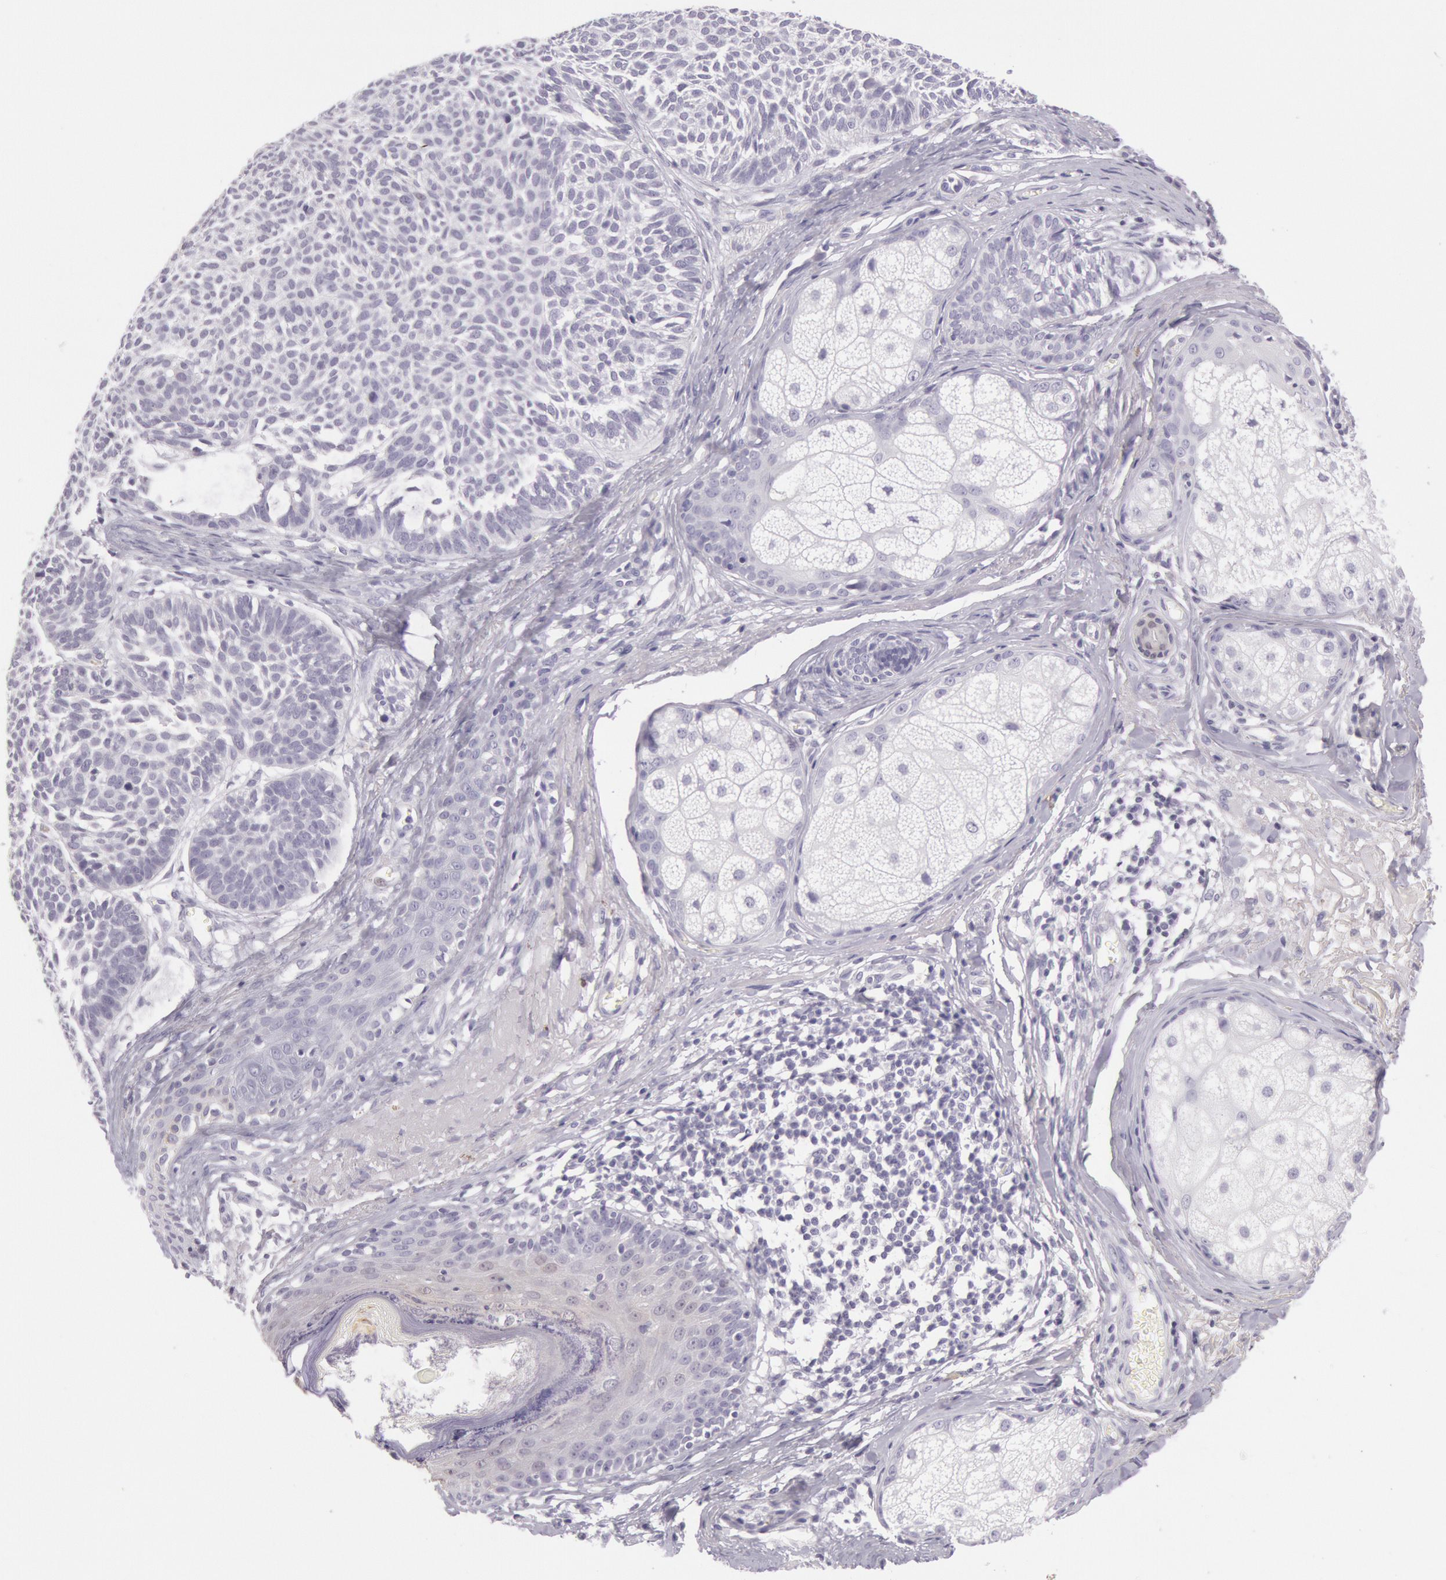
{"staining": {"intensity": "negative", "quantity": "none", "location": "none"}, "tissue": "skin cancer", "cell_type": "Tumor cells", "image_type": "cancer", "snomed": [{"axis": "morphology", "description": "Basal cell carcinoma"}, {"axis": "topography", "description": "Skin"}], "caption": "DAB immunohistochemical staining of skin cancer (basal cell carcinoma) exhibits no significant expression in tumor cells. The staining is performed using DAB brown chromogen with nuclei counter-stained in using hematoxylin.", "gene": "CKB", "patient": {"sex": "male", "age": 63}}